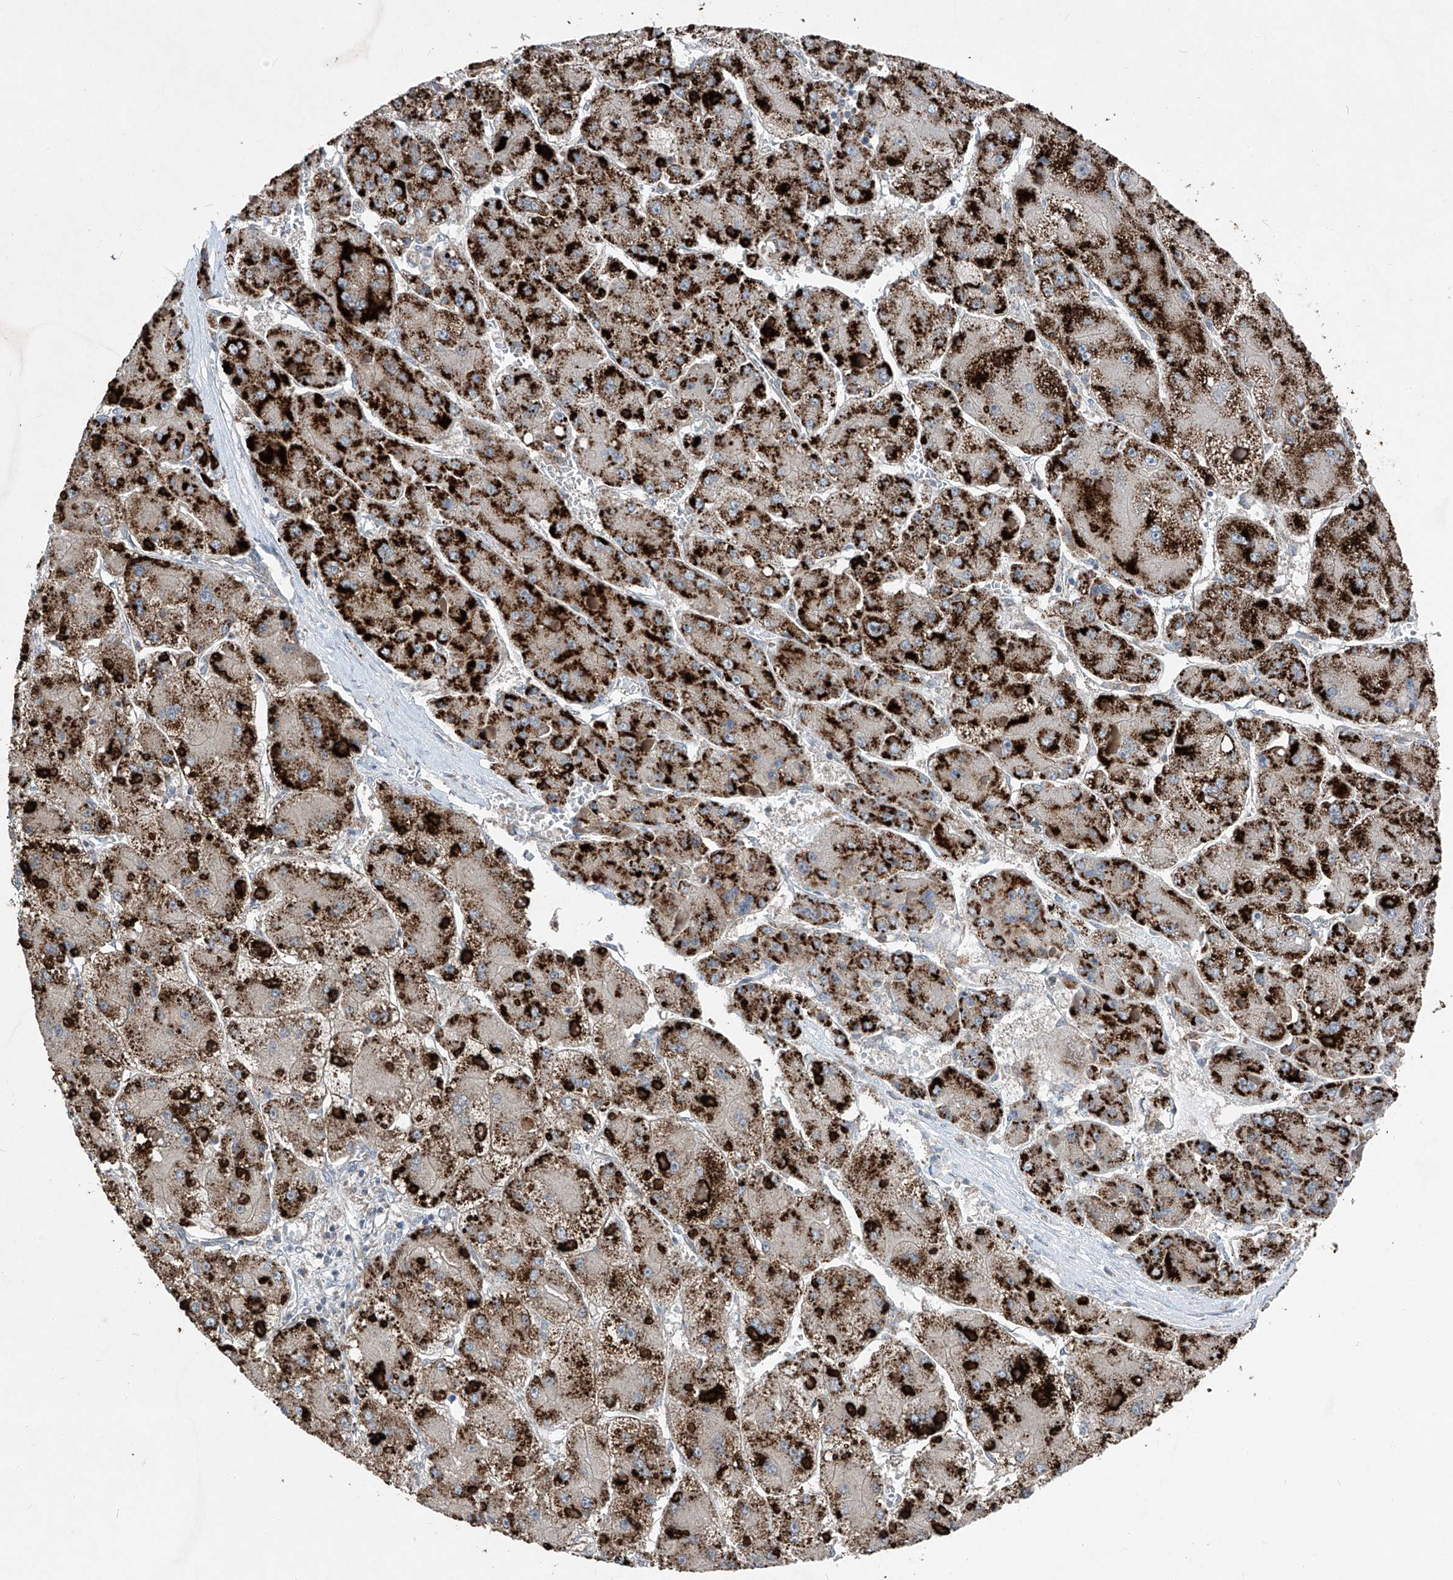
{"staining": {"intensity": "strong", "quantity": ">75%", "location": "cytoplasmic/membranous"}, "tissue": "liver cancer", "cell_type": "Tumor cells", "image_type": "cancer", "snomed": [{"axis": "morphology", "description": "Carcinoma, Hepatocellular, NOS"}, {"axis": "topography", "description": "Liver"}], "caption": "The image displays a brown stain indicating the presence of a protein in the cytoplasmic/membranous of tumor cells in liver hepatocellular carcinoma. The staining is performed using DAB (3,3'-diaminobenzidine) brown chromogen to label protein expression. The nuclei are counter-stained blue using hematoxylin.", "gene": "ABCD3", "patient": {"sex": "female", "age": 73}}